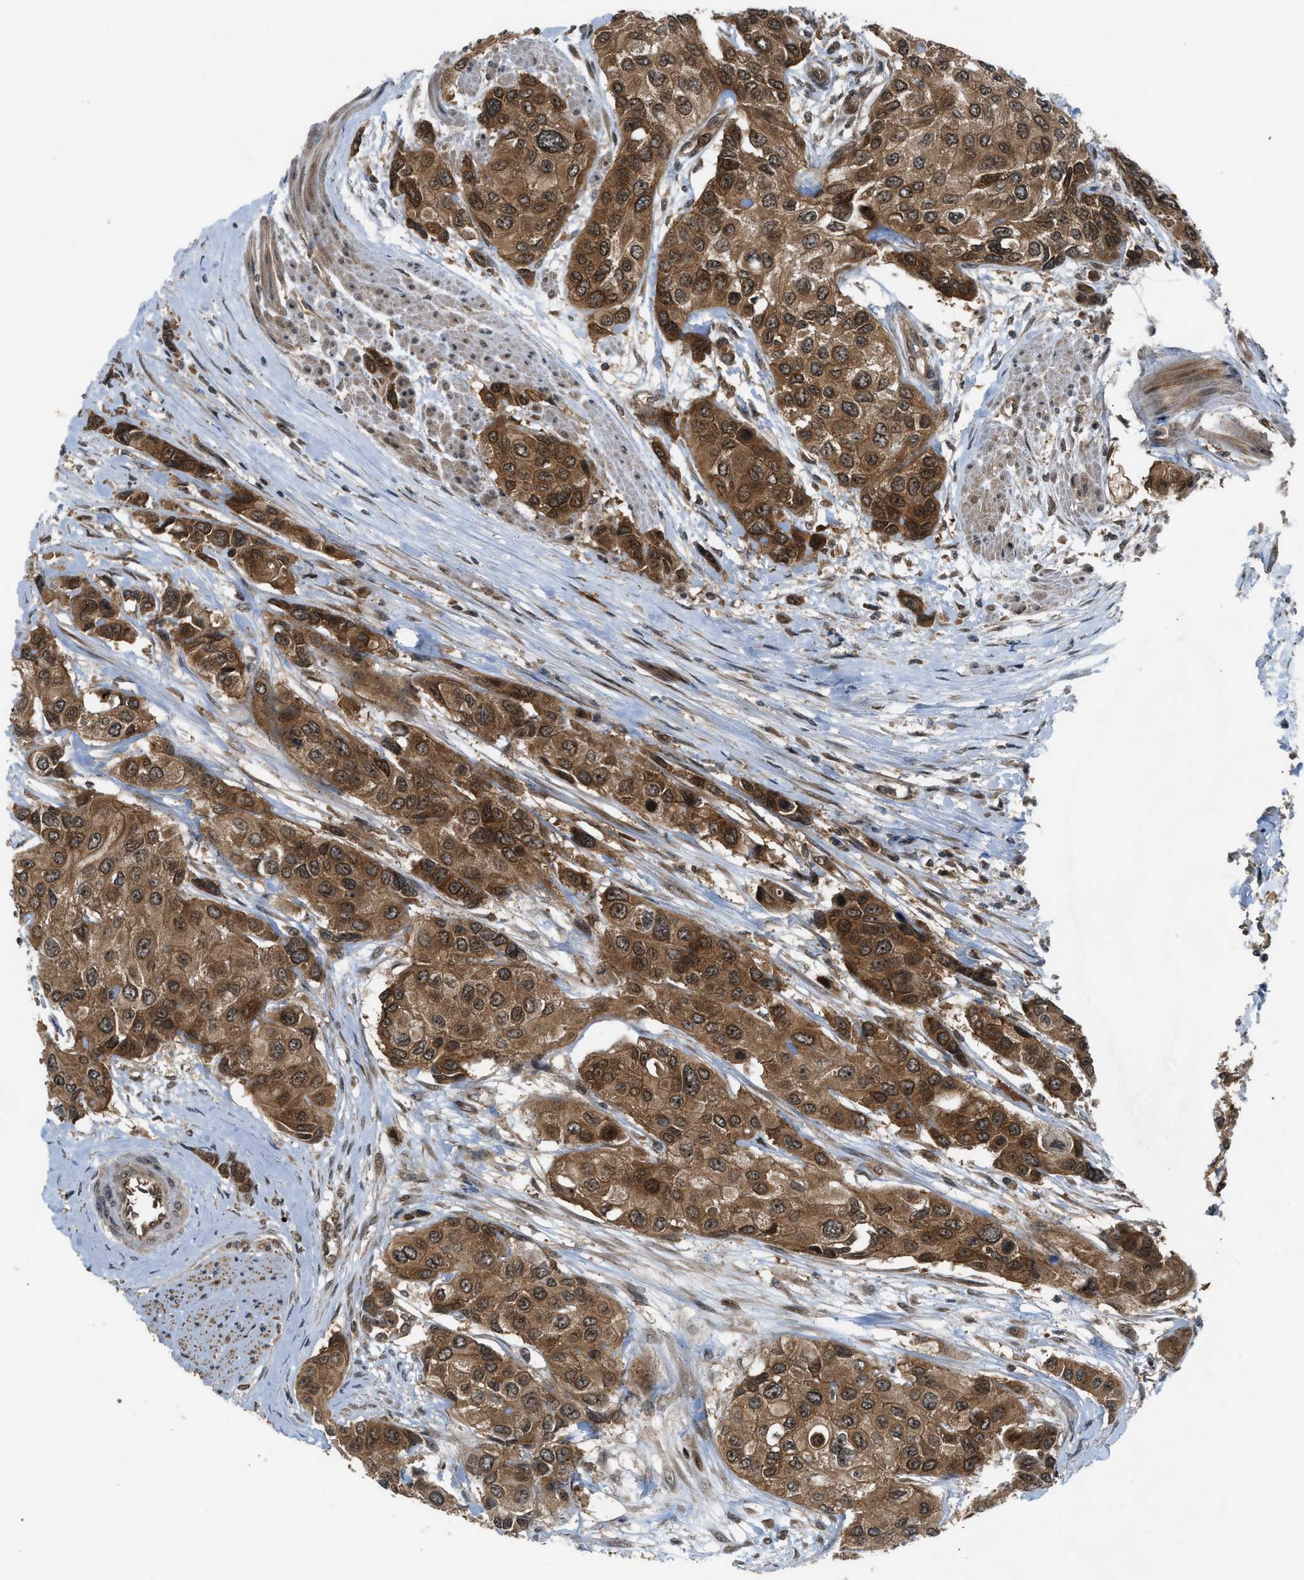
{"staining": {"intensity": "strong", "quantity": ">75%", "location": "cytoplasmic/membranous"}, "tissue": "urothelial cancer", "cell_type": "Tumor cells", "image_type": "cancer", "snomed": [{"axis": "morphology", "description": "Urothelial carcinoma, High grade"}, {"axis": "topography", "description": "Urinary bladder"}], "caption": "An immunohistochemistry (IHC) image of neoplastic tissue is shown. Protein staining in brown shows strong cytoplasmic/membranous positivity in urothelial cancer within tumor cells. (IHC, brightfield microscopy, high magnification).", "gene": "TXNL1", "patient": {"sex": "female", "age": 56}}